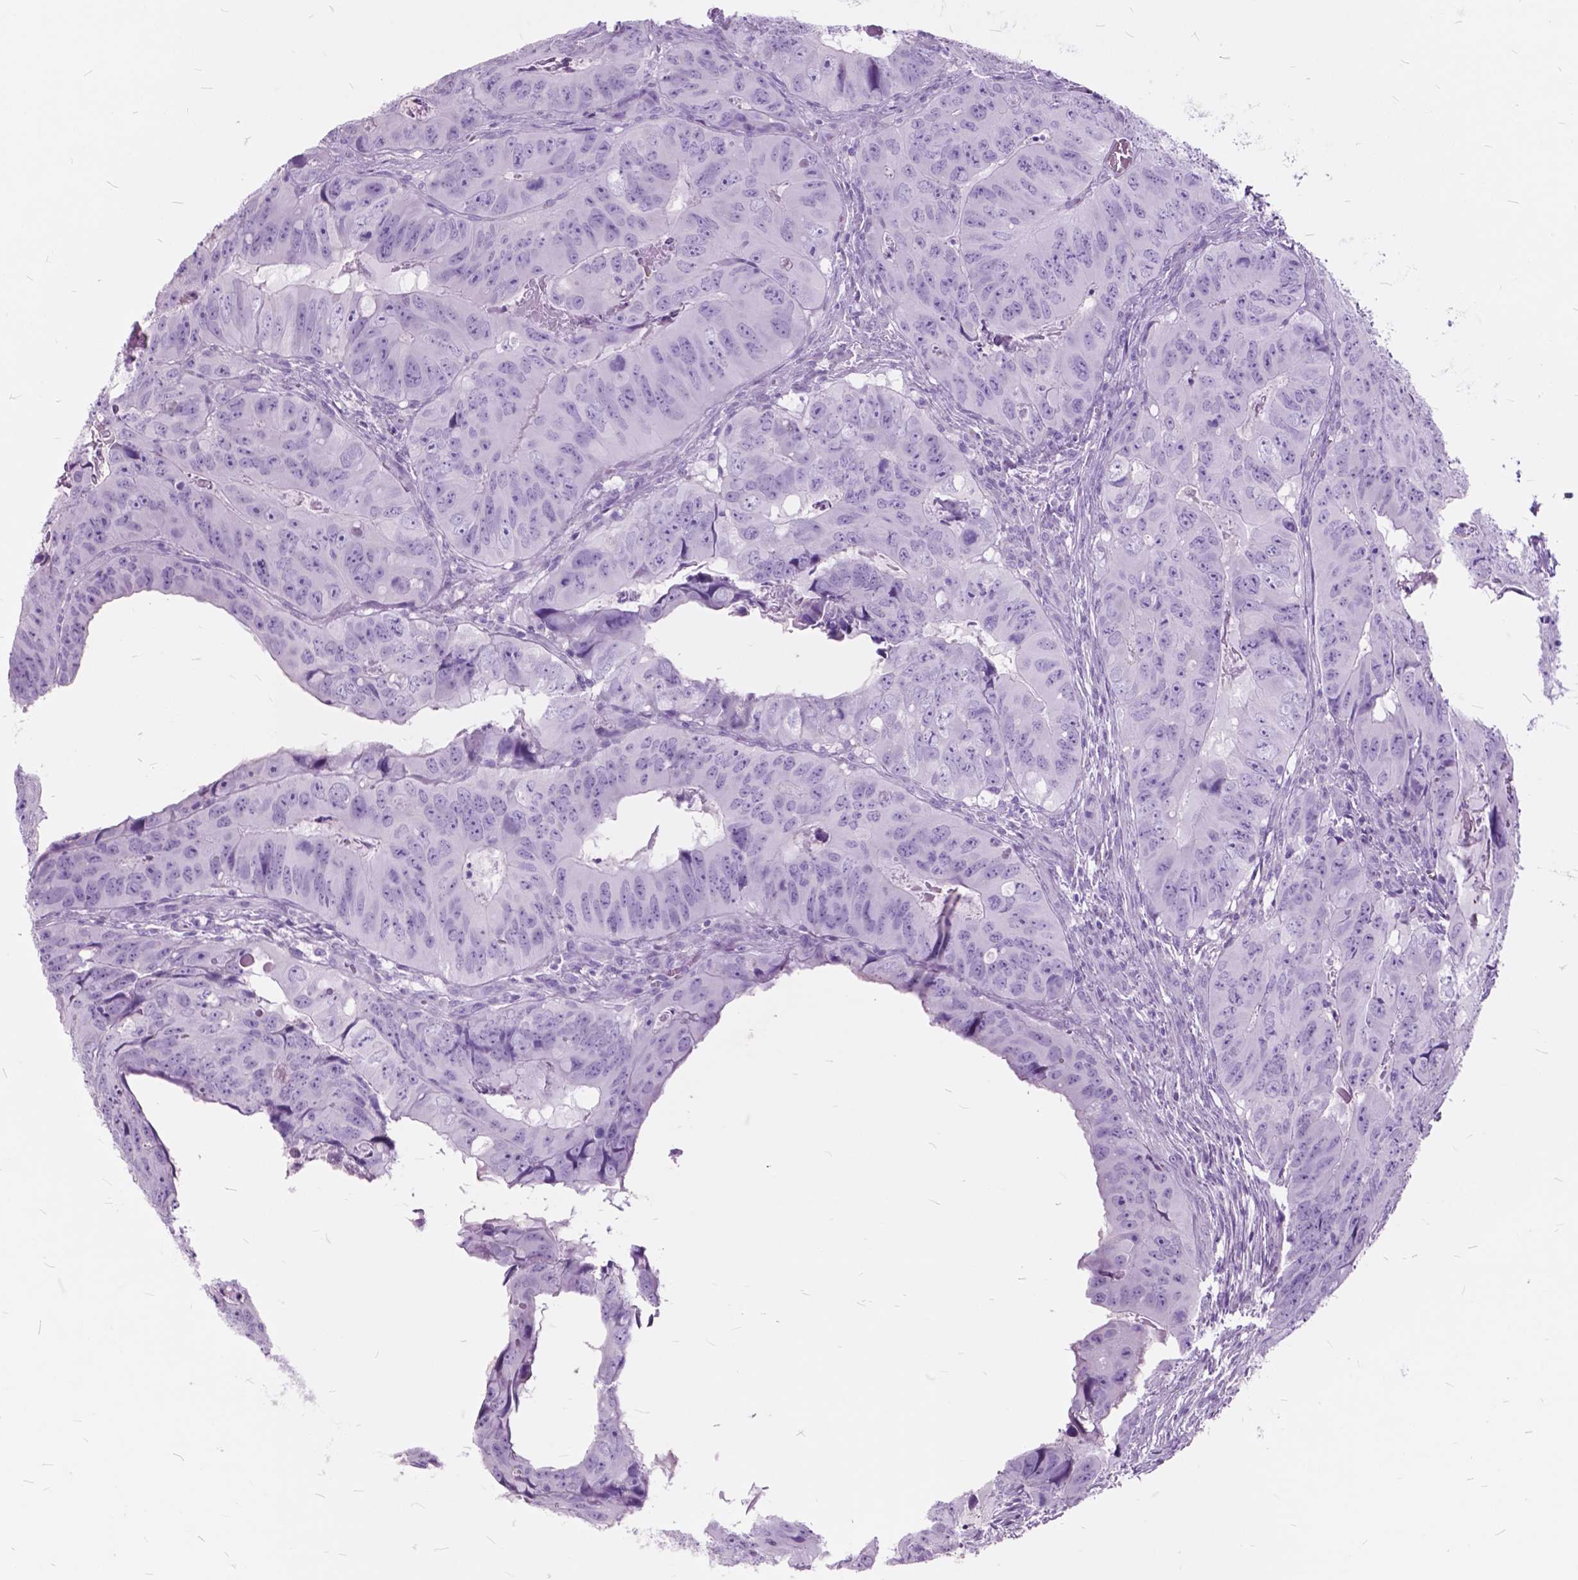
{"staining": {"intensity": "negative", "quantity": "none", "location": "none"}, "tissue": "colorectal cancer", "cell_type": "Tumor cells", "image_type": "cancer", "snomed": [{"axis": "morphology", "description": "Adenocarcinoma, NOS"}, {"axis": "topography", "description": "Colon"}], "caption": "IHC of adenocarcinoma (colorectal) demonstrates no expression in tumor cells.", "gene": "GDF9", "patient": {"sex": "male", "age": 79}}